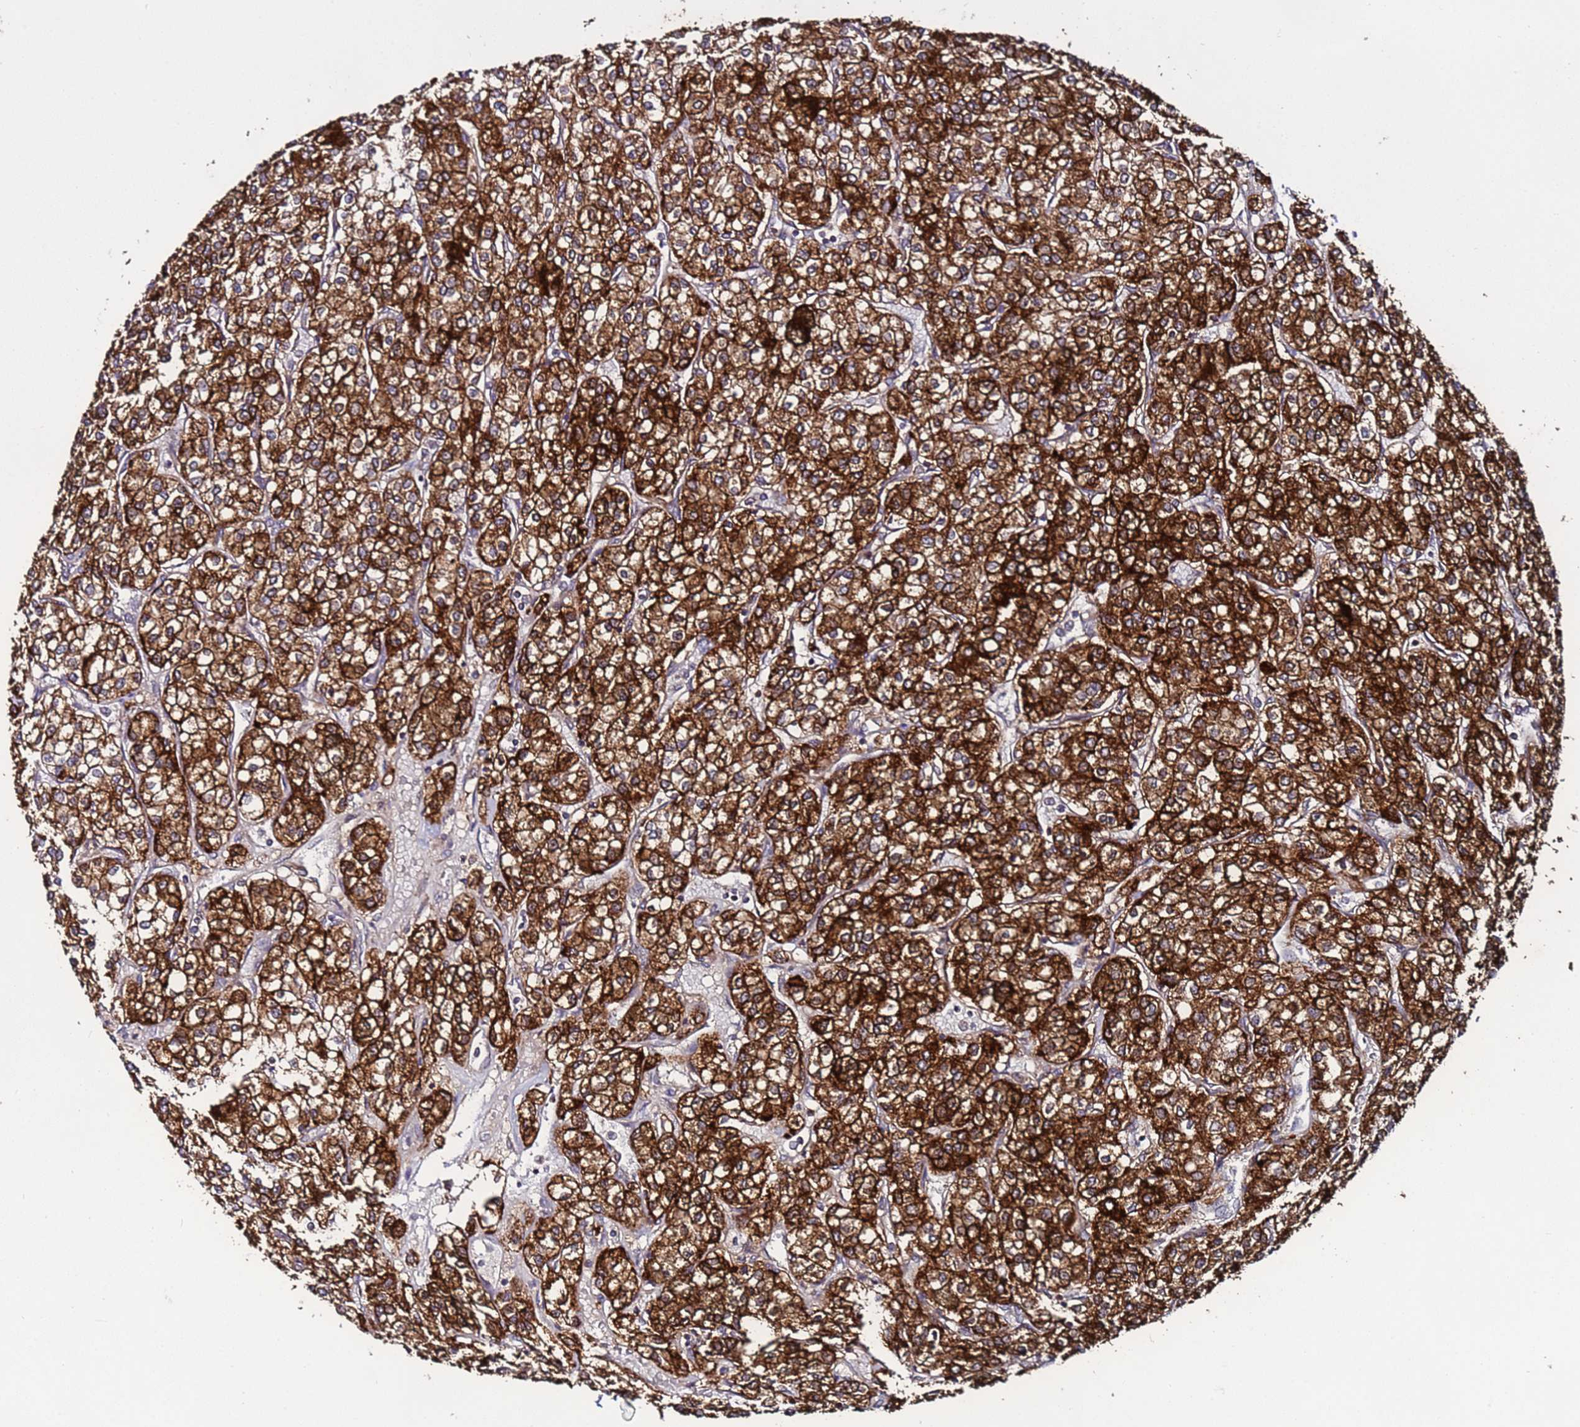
{"staining": {"intensity": "strong", "quantity": ">75%", "location": "cytoplasmic/membranous"}, "tissue": "renal cancer", "cell_type": "Tumor cells", "image_type": "cancer", "snomed": [{"axis": "morphology", "description": "Adenocarcinoma, NOS"}, {"axis": "topography", "description": "Kidney"}], "caption": "A brown stain highlights strong cytoplasmic/membranous staining of a protein in renal adenocarcinoma tumor cells.", "gene": "TMEM176B", "patient": {"sex": "male", "age": 80}}